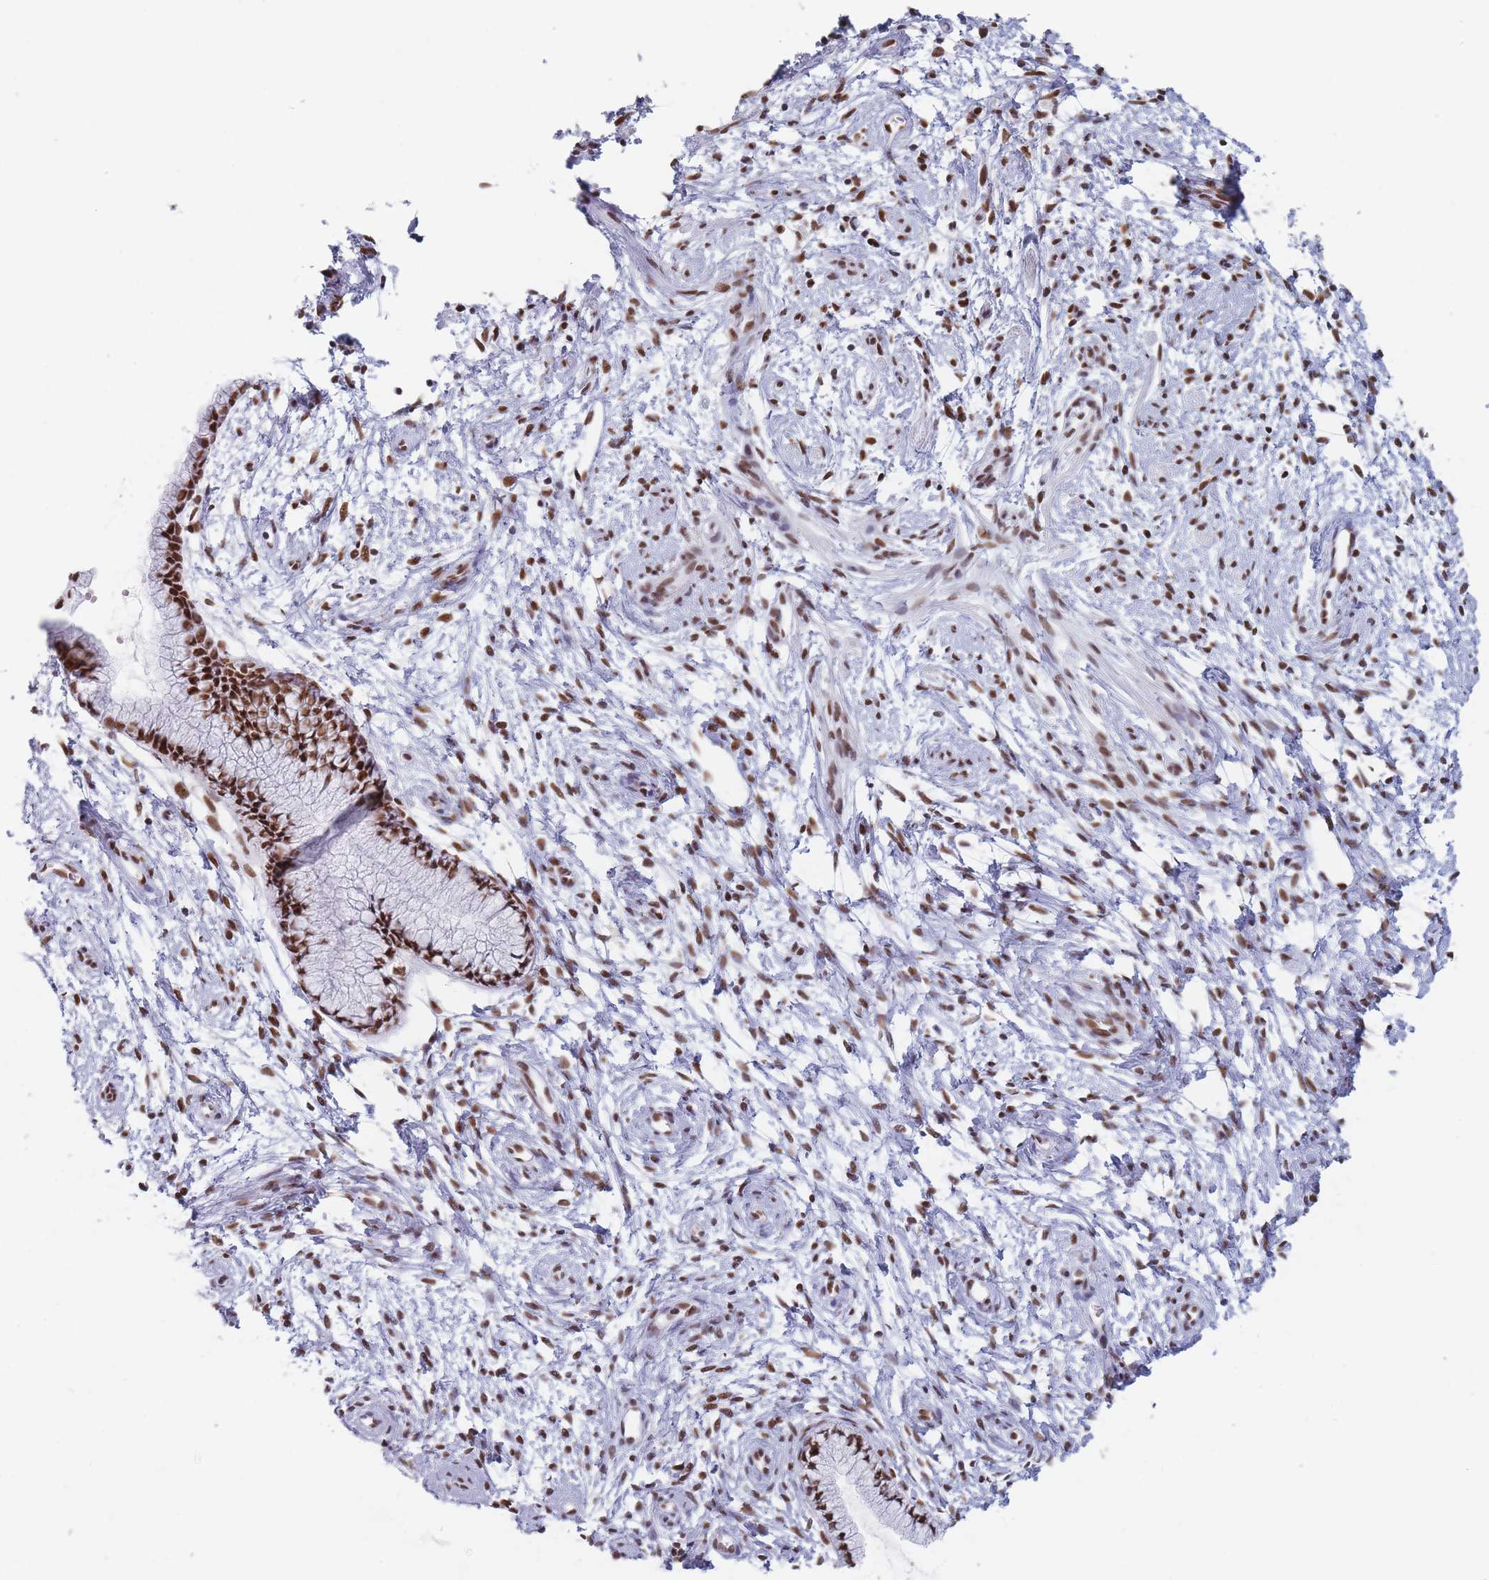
{"staining": {"intensity": "strong", "quantity": ">75%", "location": "nuclear"}, "tissue": "cervix", "cell_type": "Glandular cells", "image_type": "normal", "snomed": [{"axis": "morphology", "description": "Normal tissue, NOS"}, {"axis": "topography", "description": "Cervix"}], "caption": "Cervix stained for a protein shows strong nuclear positivity in glandular cells. (DAB IHC with brightfield microscopy, high magnification).", "gene": "SAFB2", "patient": {"sex": "female", "age": 57}}